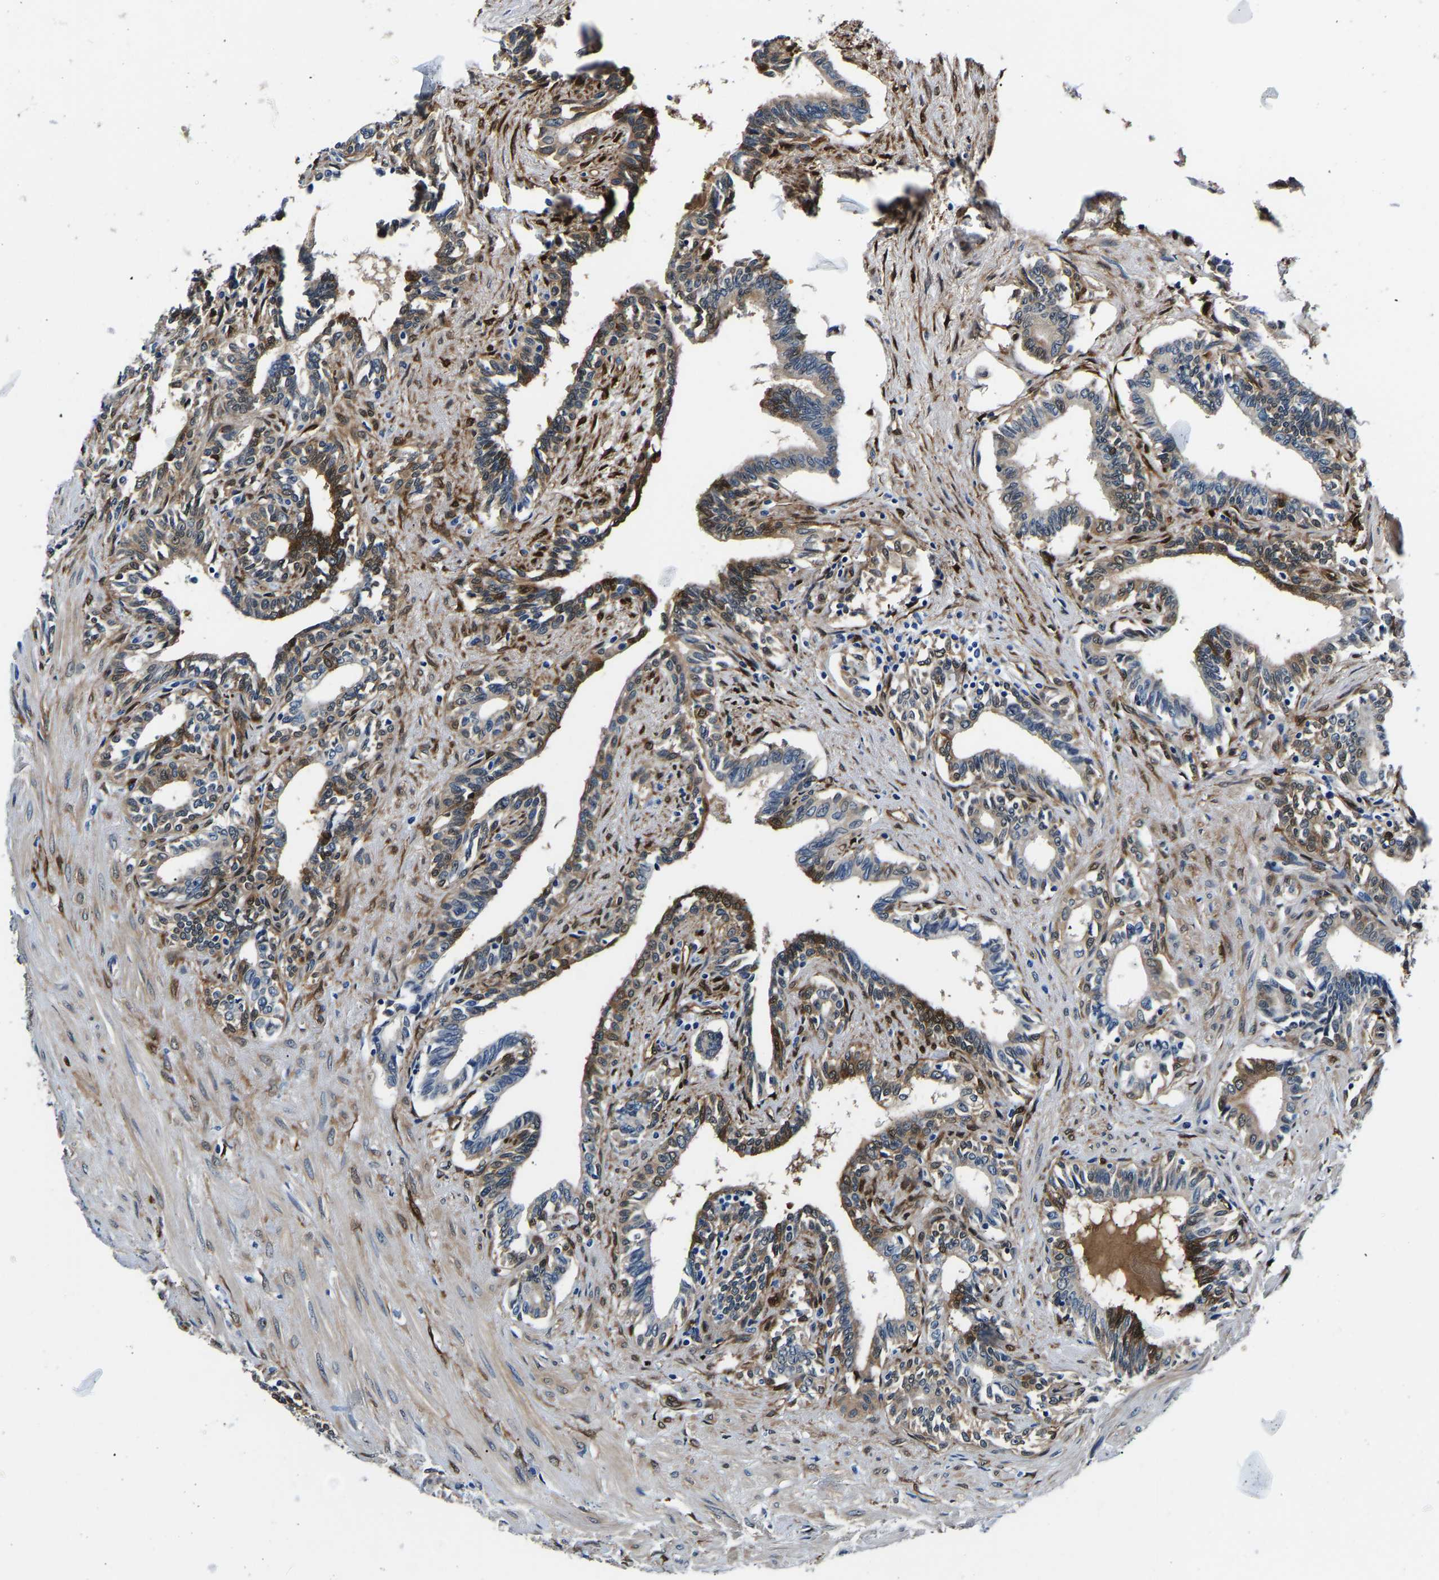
{"staining": {"intensity": "moderate", "quantity": "<25%", "location": "cytoplasmic/membranous,nuclear"}, "tissue": "seminal vesicle", "cell_type": "Glandular cells", "image_type": "normal", "snomed": [{"axis": "morphology", "description": "Normal tissue, NOS"}, {"axis": "morphology", "description": "Adenocarcinoma, High grade"}, {"axis": "topography", "description": "Prostate"}, {"axis": "topography", "description": "Seminal veicle"}], "caption": "Immunohistochemical staining of normal human seminal vesicle displays low levels of moderate cytoplasmic/membranous,nuclear staining in approximately <25% of glandular cells.", "gene": "S100A13", "patient": {"sex": "male", "age": 55}}